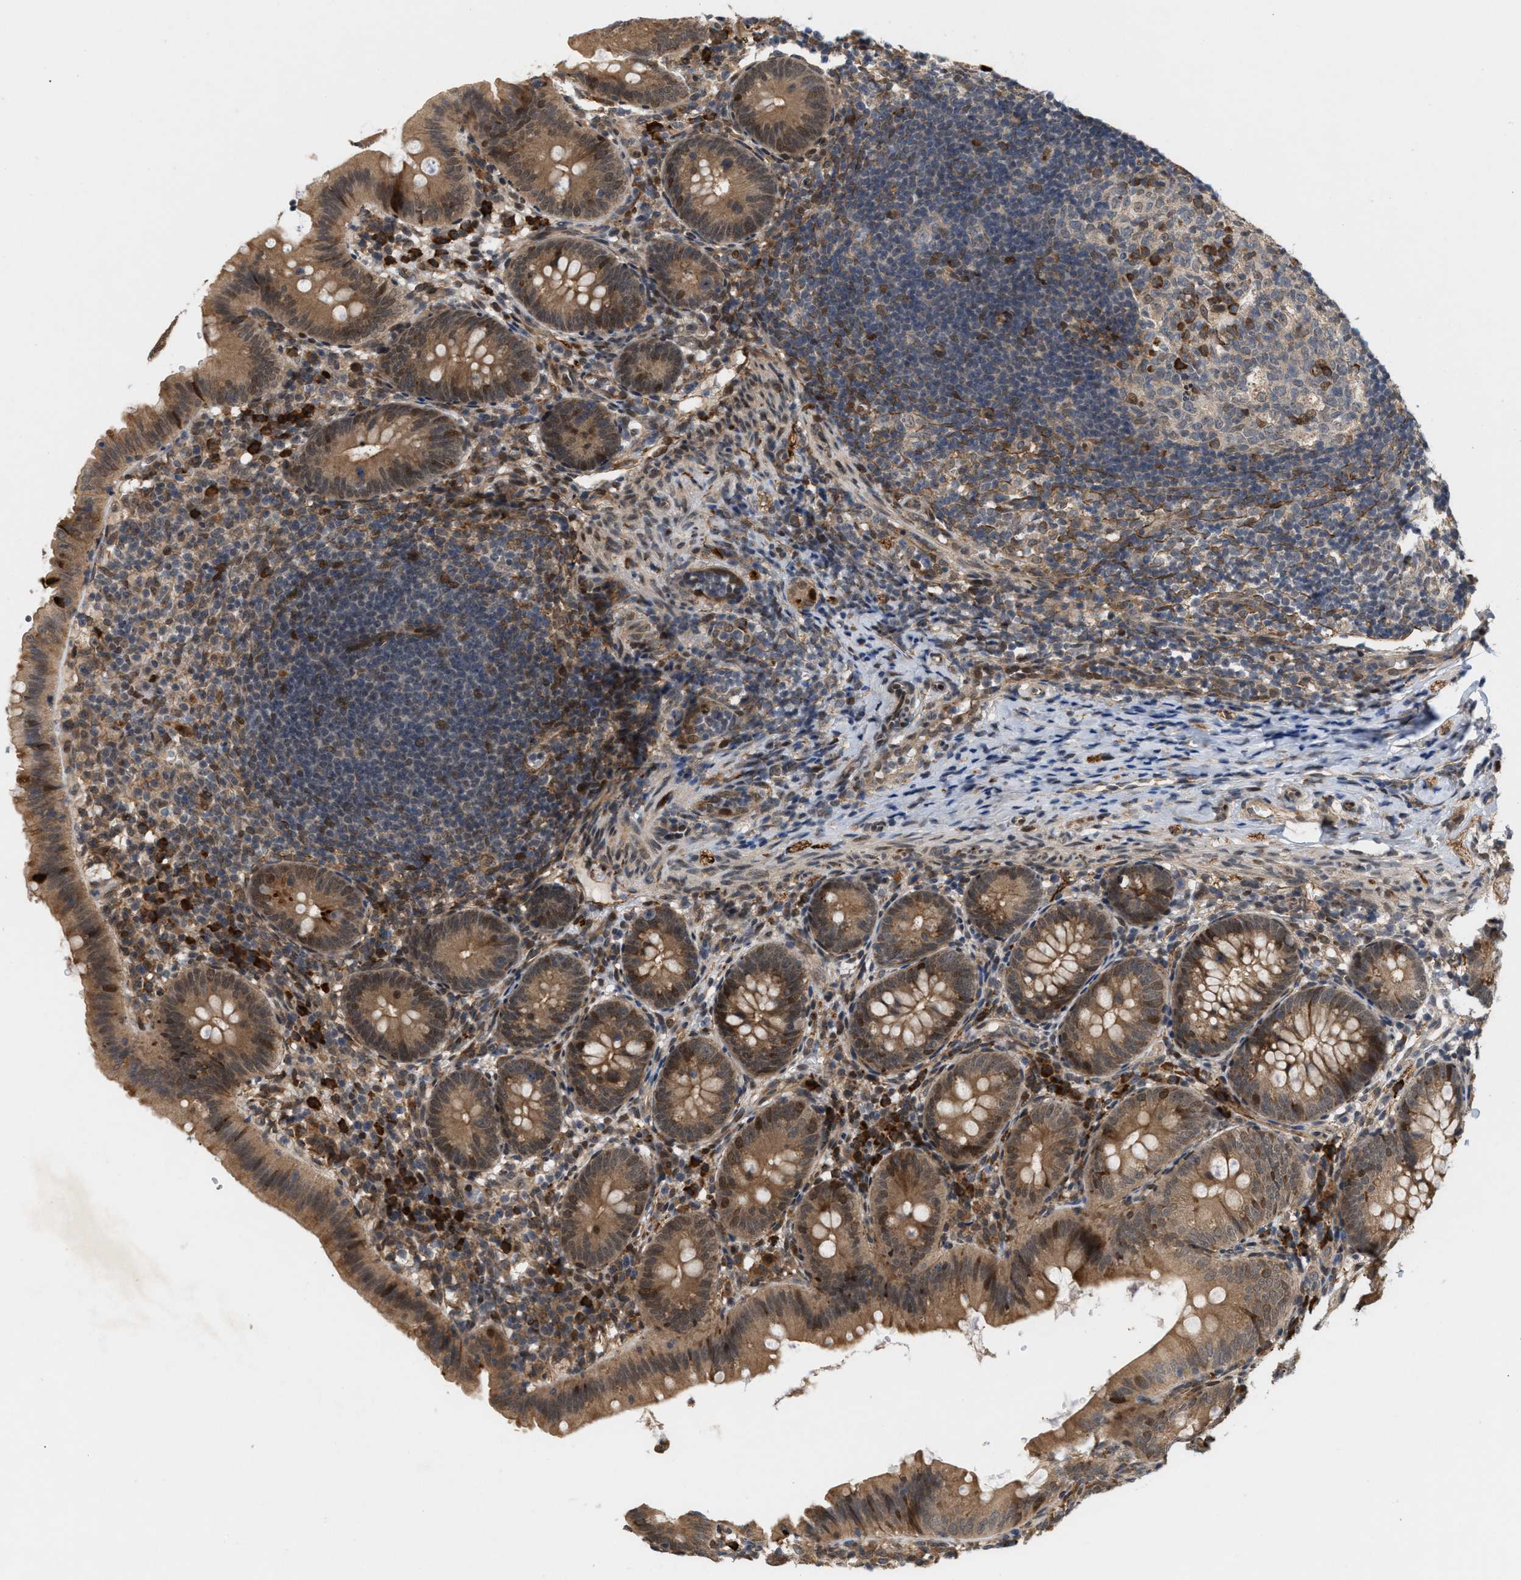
{"staining": {"intensity": "moderate", "quantity": ">75%", "location": "cytoplasmic/membranous"}, "tissue": "appendix", "cell_type": "Glandular cells", "image_type": "normal", "snomed": [{"axis": "morphology", "description": "Normal tissue, NOS"}, {"axis": "topography", "description": "Appendix"}], "caption": "About >75% of glandular cells in benign appendix display moderate cytoplasmic/membranous protein positivity as visualized by brown immunohistochemical staining.", "gene": "MFSD6", "patient": {"sex": "male", "age": 1}}